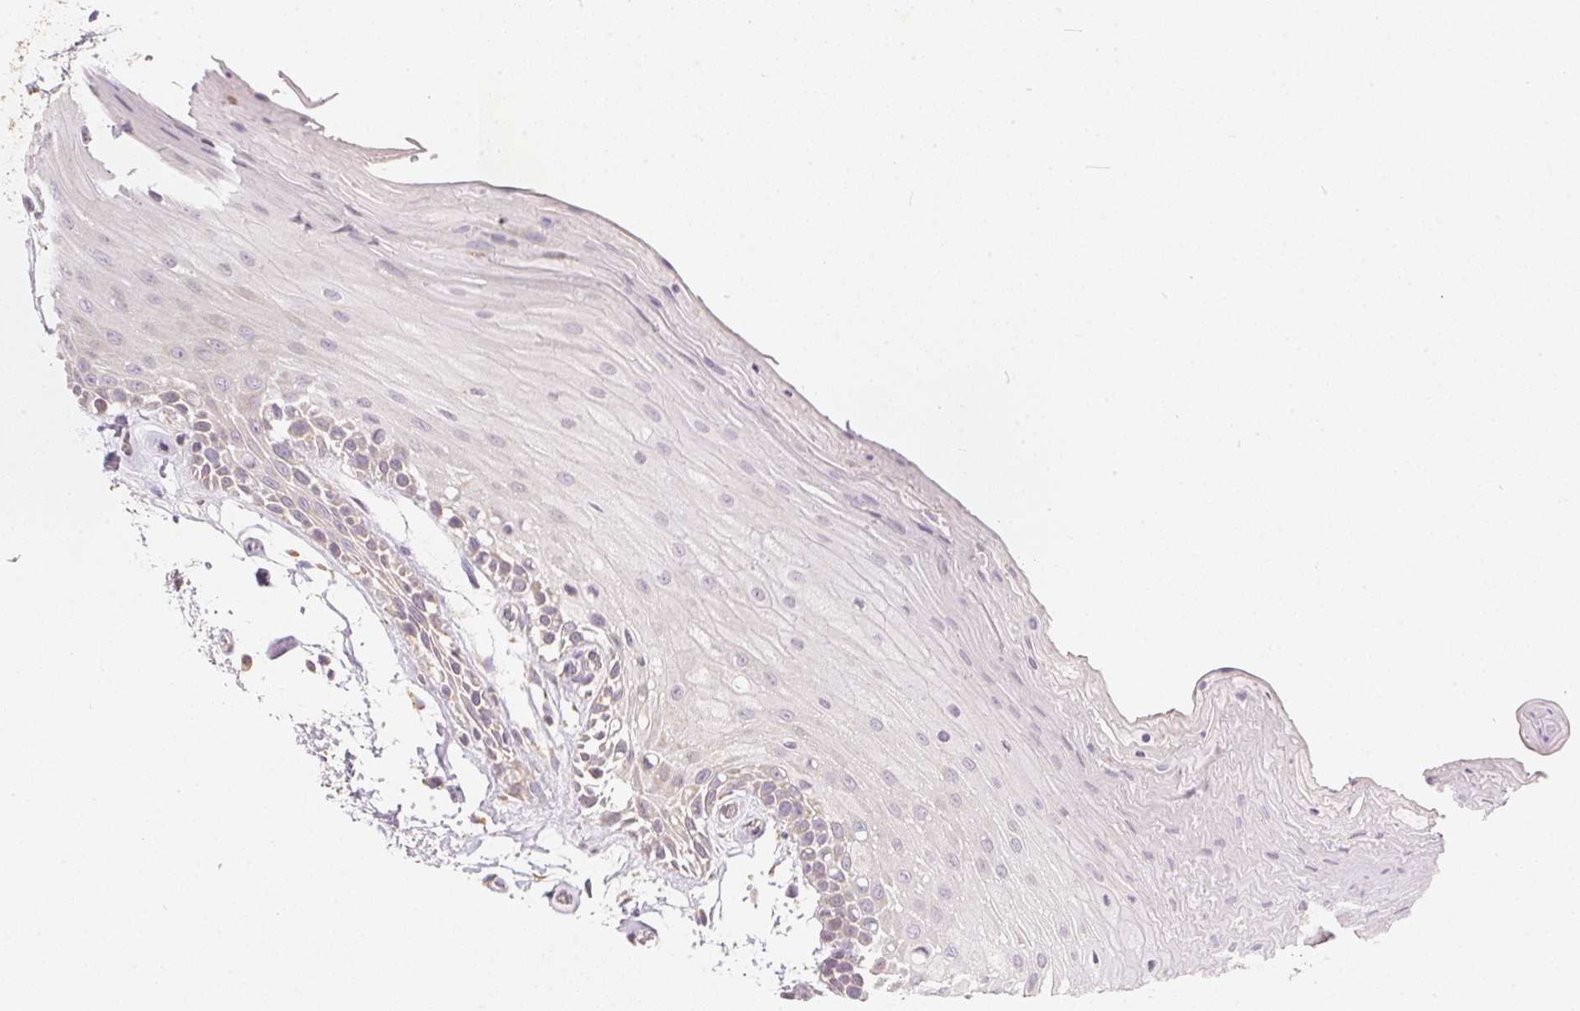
{"staining": {"intensity": "negative", "quantity": "none", "location": "none"}, "tissue": "oral mucosa", "cell_type": "Squamous epithelial cells", "image_type": "normal", "snomed": [{"axis": "morphology", "description": "Normal tissue, NOS"}, {"axis": "morphology", "description": "Squamous cell carcinoma, NOS"}, {"axis": "topography", "description": "Oral tissue"}, {"axis": "topography", "description": "Tounge, NOS"}, {"axis": "topography", "description": "Head-Neck"}], "caption": "An image of oral mucosa stained for a protein displays no brown staining in squamous epithelial cells. (IHC, brightfield microscopy, high magnification).", "gene": "VWA5B2", "patient": {"sex": "male", "age": 62}}